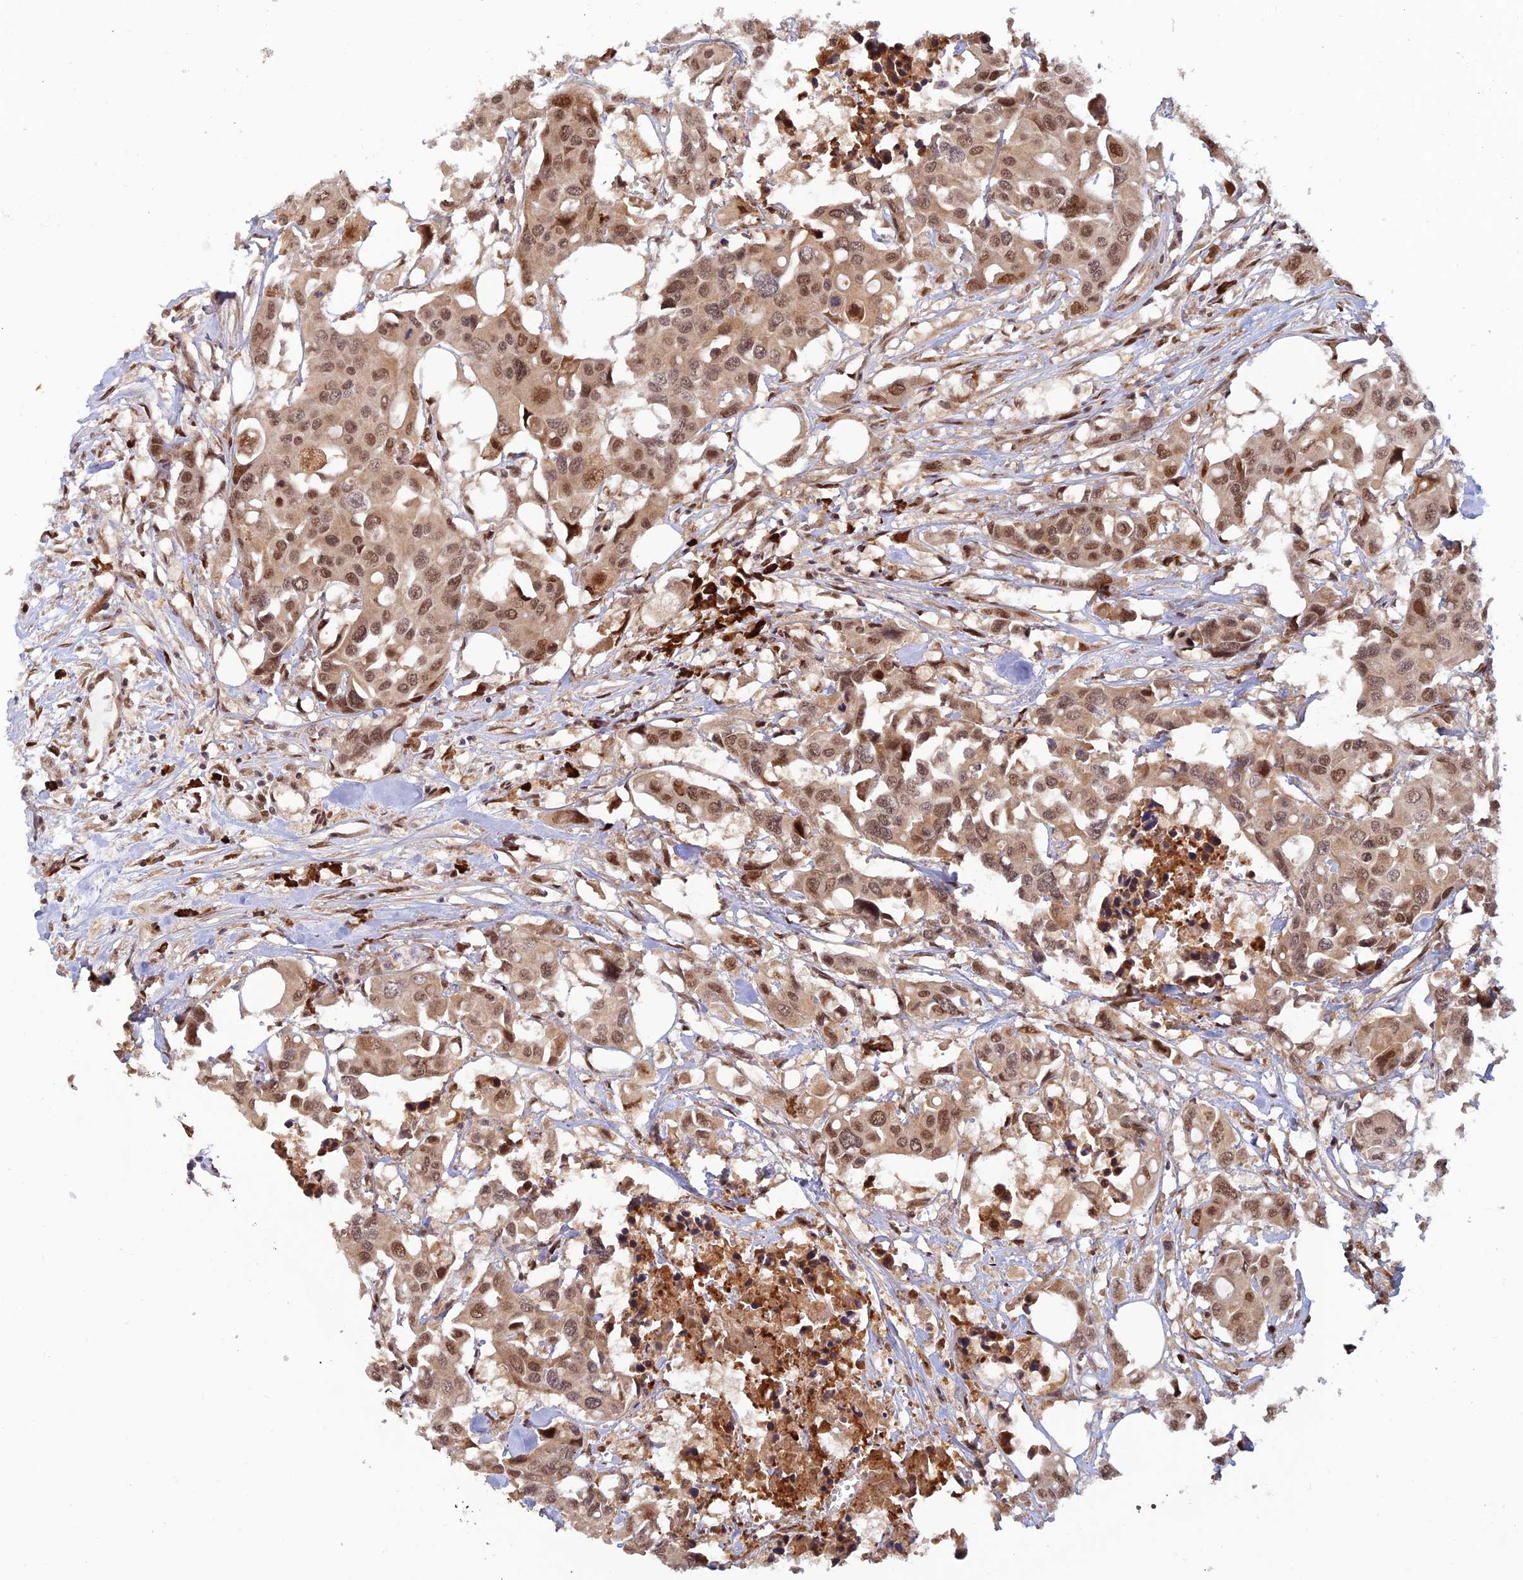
{"staining": {"intensity": "moderate", "quantity": ">75%", "location": "cytoplasmic/membranous,nuclear"}, "tissue": "colorectal cancer", "cell_type": "Tumor cells", "image_type": "cancer", "snomed": [{"axis": "morphology", "description": "Adenocarcinoma, NOS"}, {"axis": "topography", "description": "Colon"}], "caption": "Human colorectal cancer stained for a protein (brown) displays moderate cytoplasmic/membranous and nuclear positive positivity in approximately >75% of tumor cells.", "gene": "ZNF565", "patient": {"sex": "male", "age": 77}}